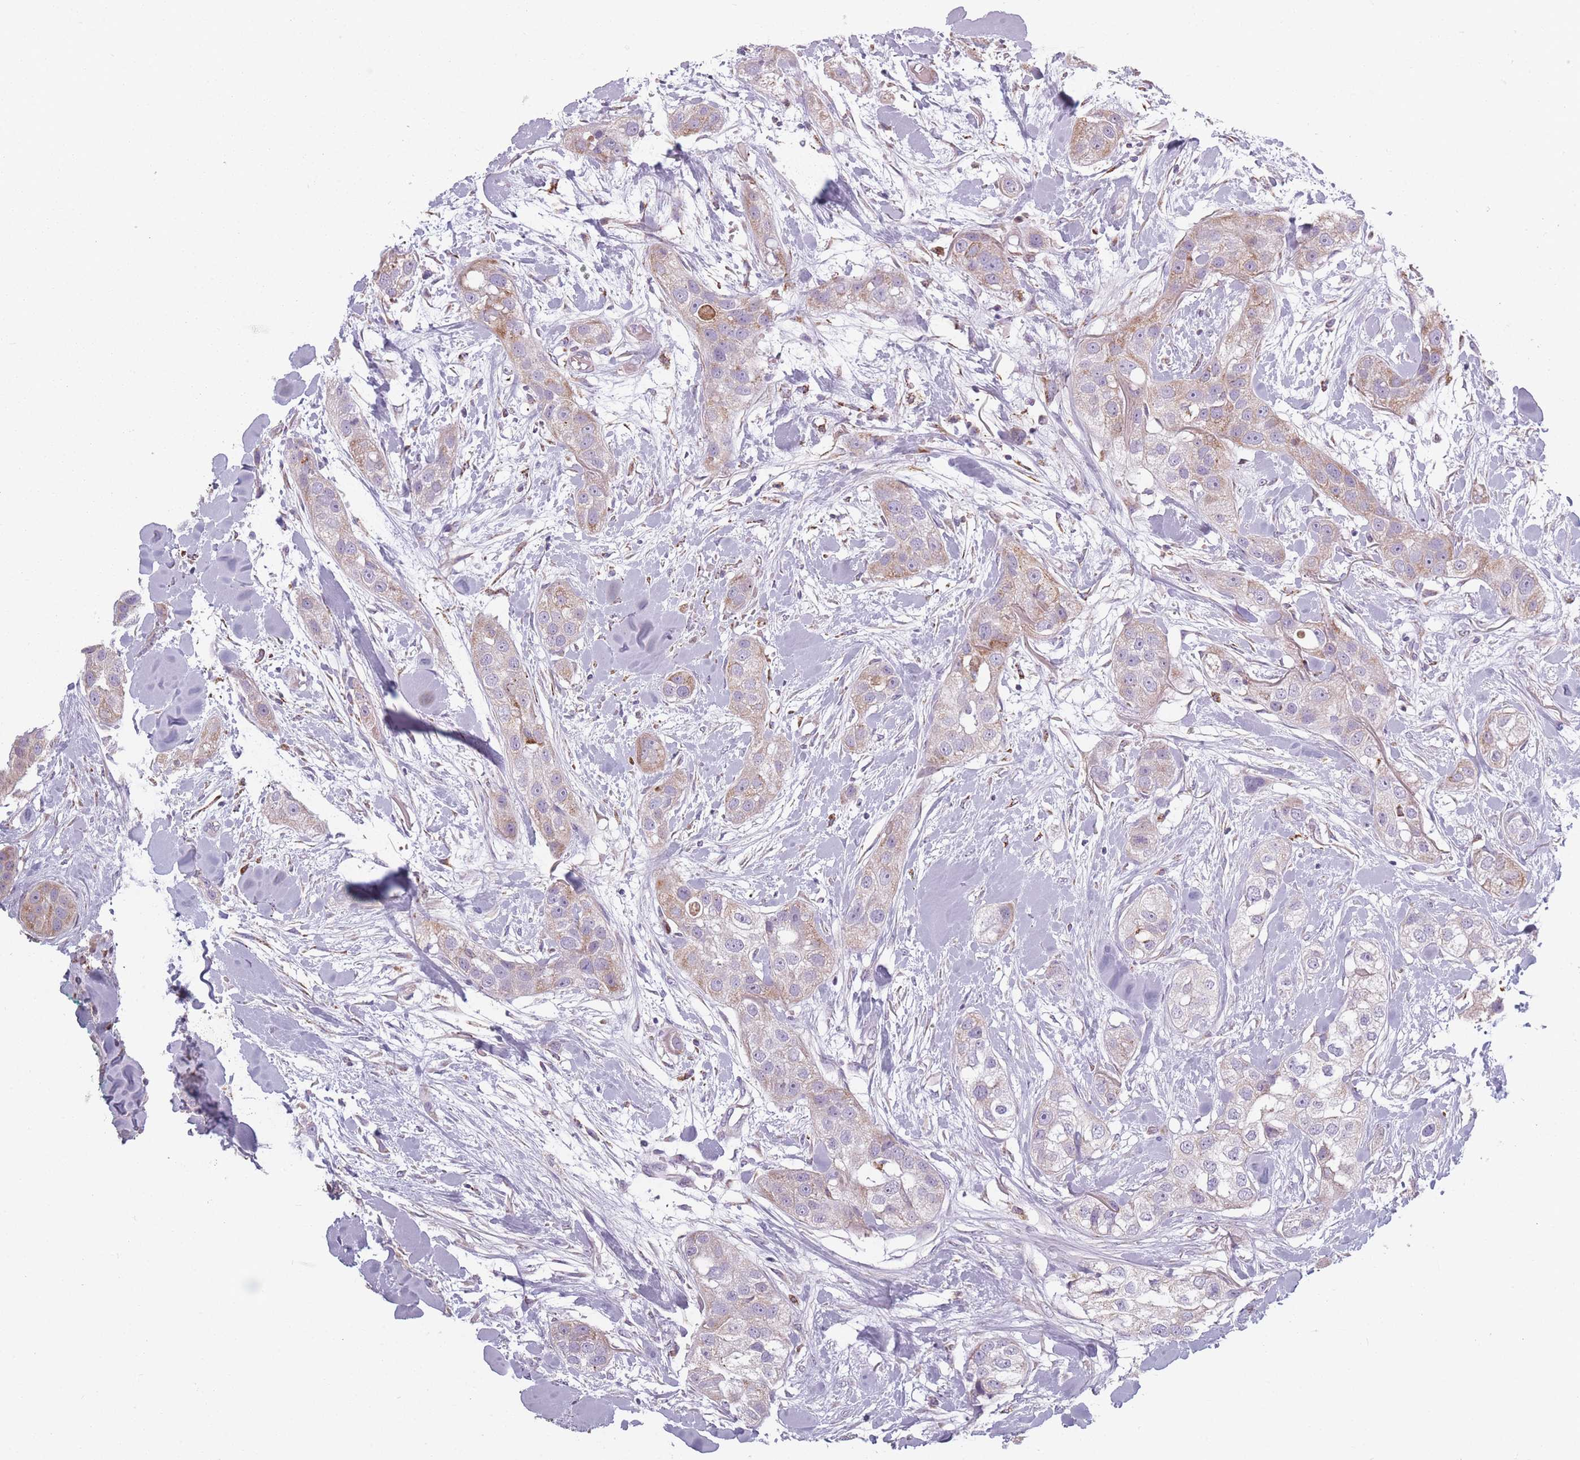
{"staining": {"intensity": "weak", "quantity": "25%-75%", "location": "cytoplasmic/membranous"}, "tissue": "head and neck cancer", "cell_type": "Tumor cells", "image_type": "cancer", "snomed": [{"axis": "morphology", "description": "Normal tissue, NOS"}, {"axis": "morphology", "description": "Squamous cell carcinoma, NOS"}, {"axis": "topography", "description": "Skeletal muscle"}, {"axis": "topography", "description": "Head-Neck"}], "caption": "This histopathology image reveals IHC staining of head and neck cancer (squamous cell carcinoma), with low weak cytoplasmic/membranous positivity in approximately 25%-75% of tumor cells.", "gene": "PEX11B", "patient": {"sex": "male", "age": 51}}